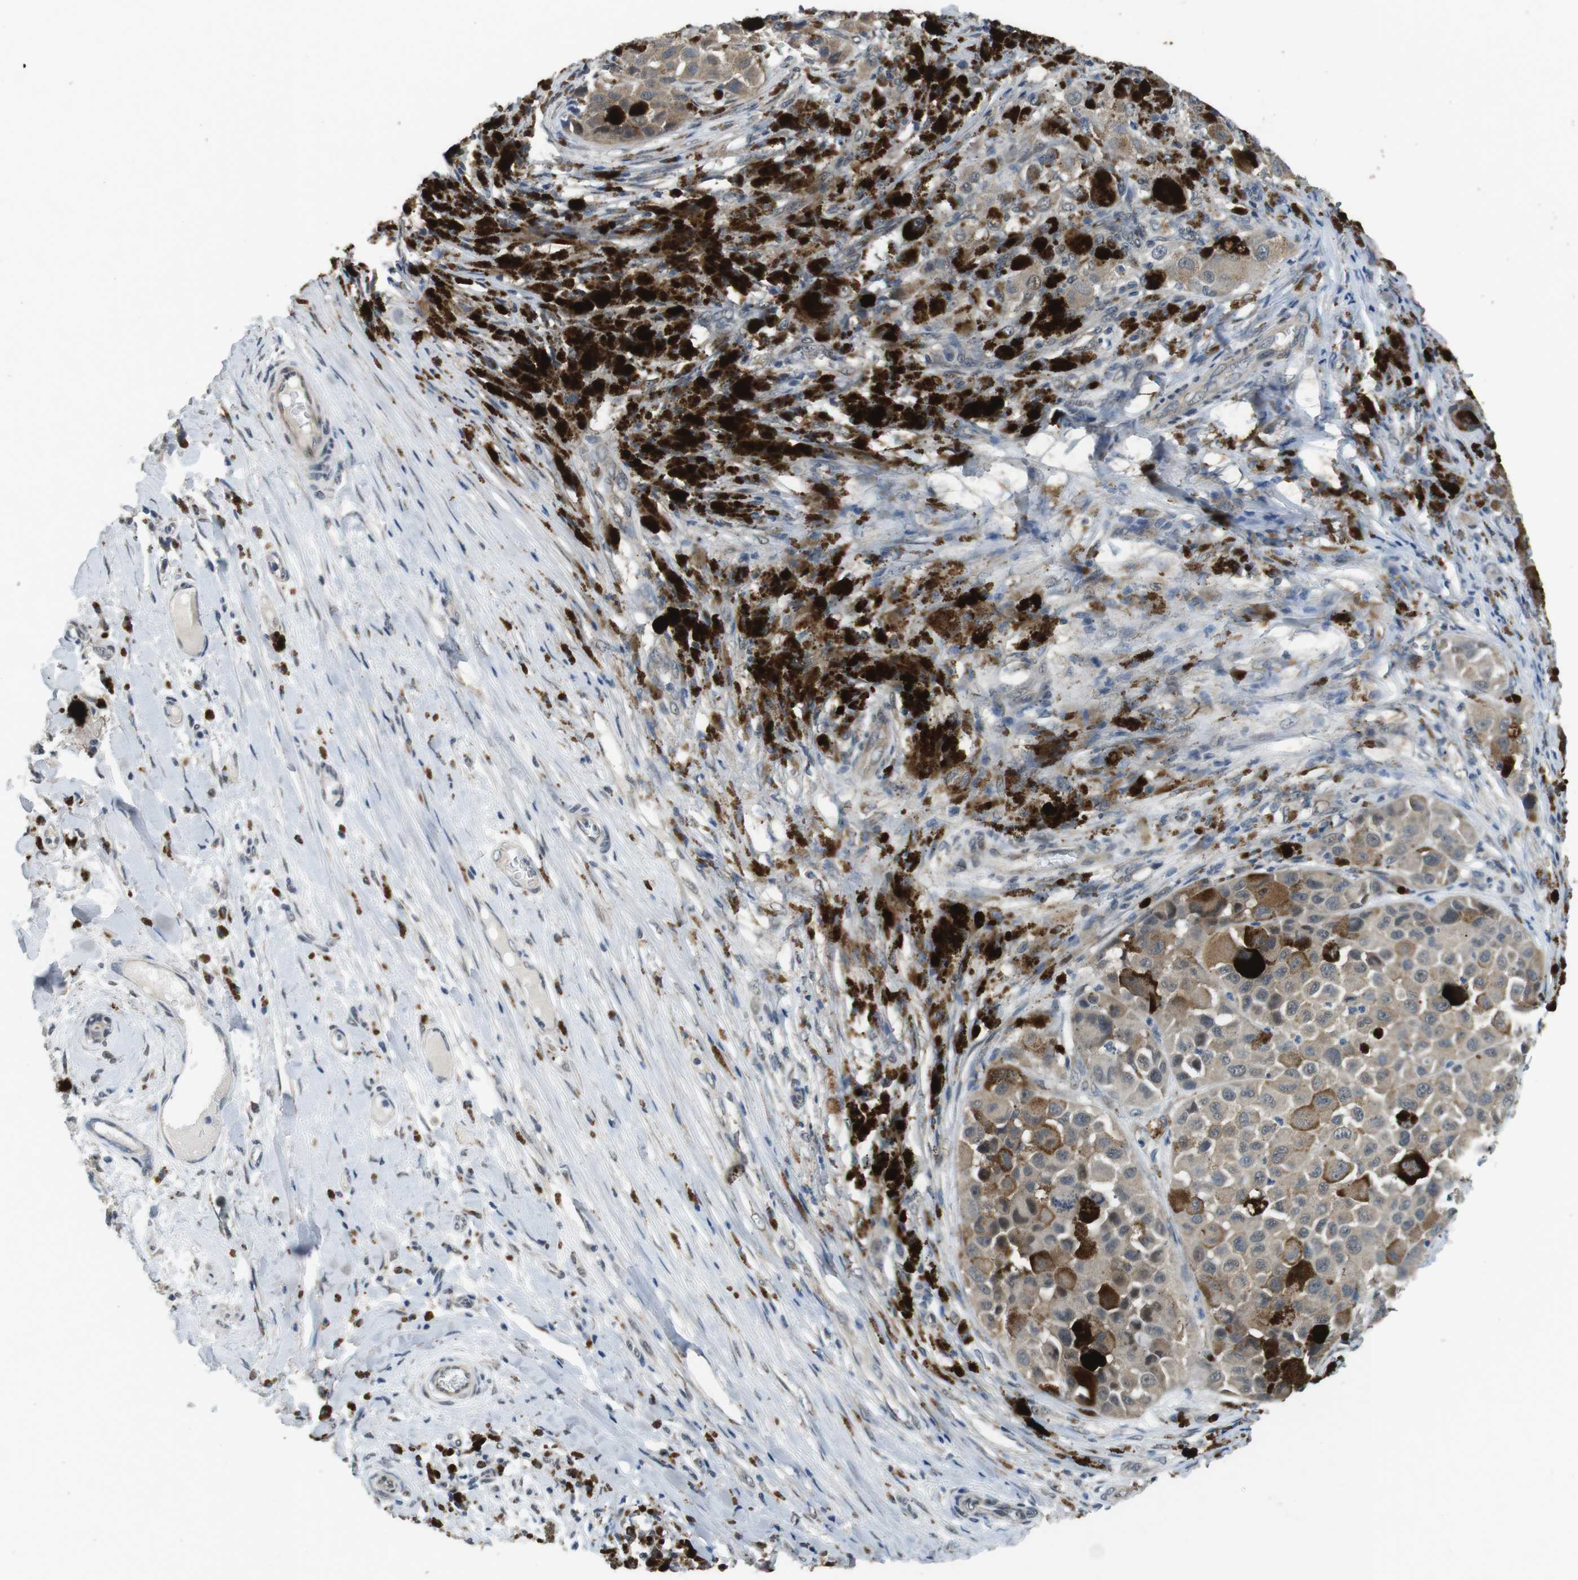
{"staining": {"intensity": "weak", "quantity": "25%-75%", "location": "cytoplasmic/membranous"}, "tissue": "melanoma", "cell_type": "Tumor cells", "image_type": "cancer", "snomed": [{"axis": "morphology", "description": "Malignant melanoma, NOS"}, {"axis": "topography", "description": "Skin"}], "caption": "Immunohistochemical staining of malignant melanoma exhibits low levels of weak cytoplasmic/membranous protein expression in about 25%-75% of tumor cells. (Brightfield microscopy of DAB IHC at high magnification).", "gene": "CLDN7", "patient": {"sex": "male", "age": 96}}